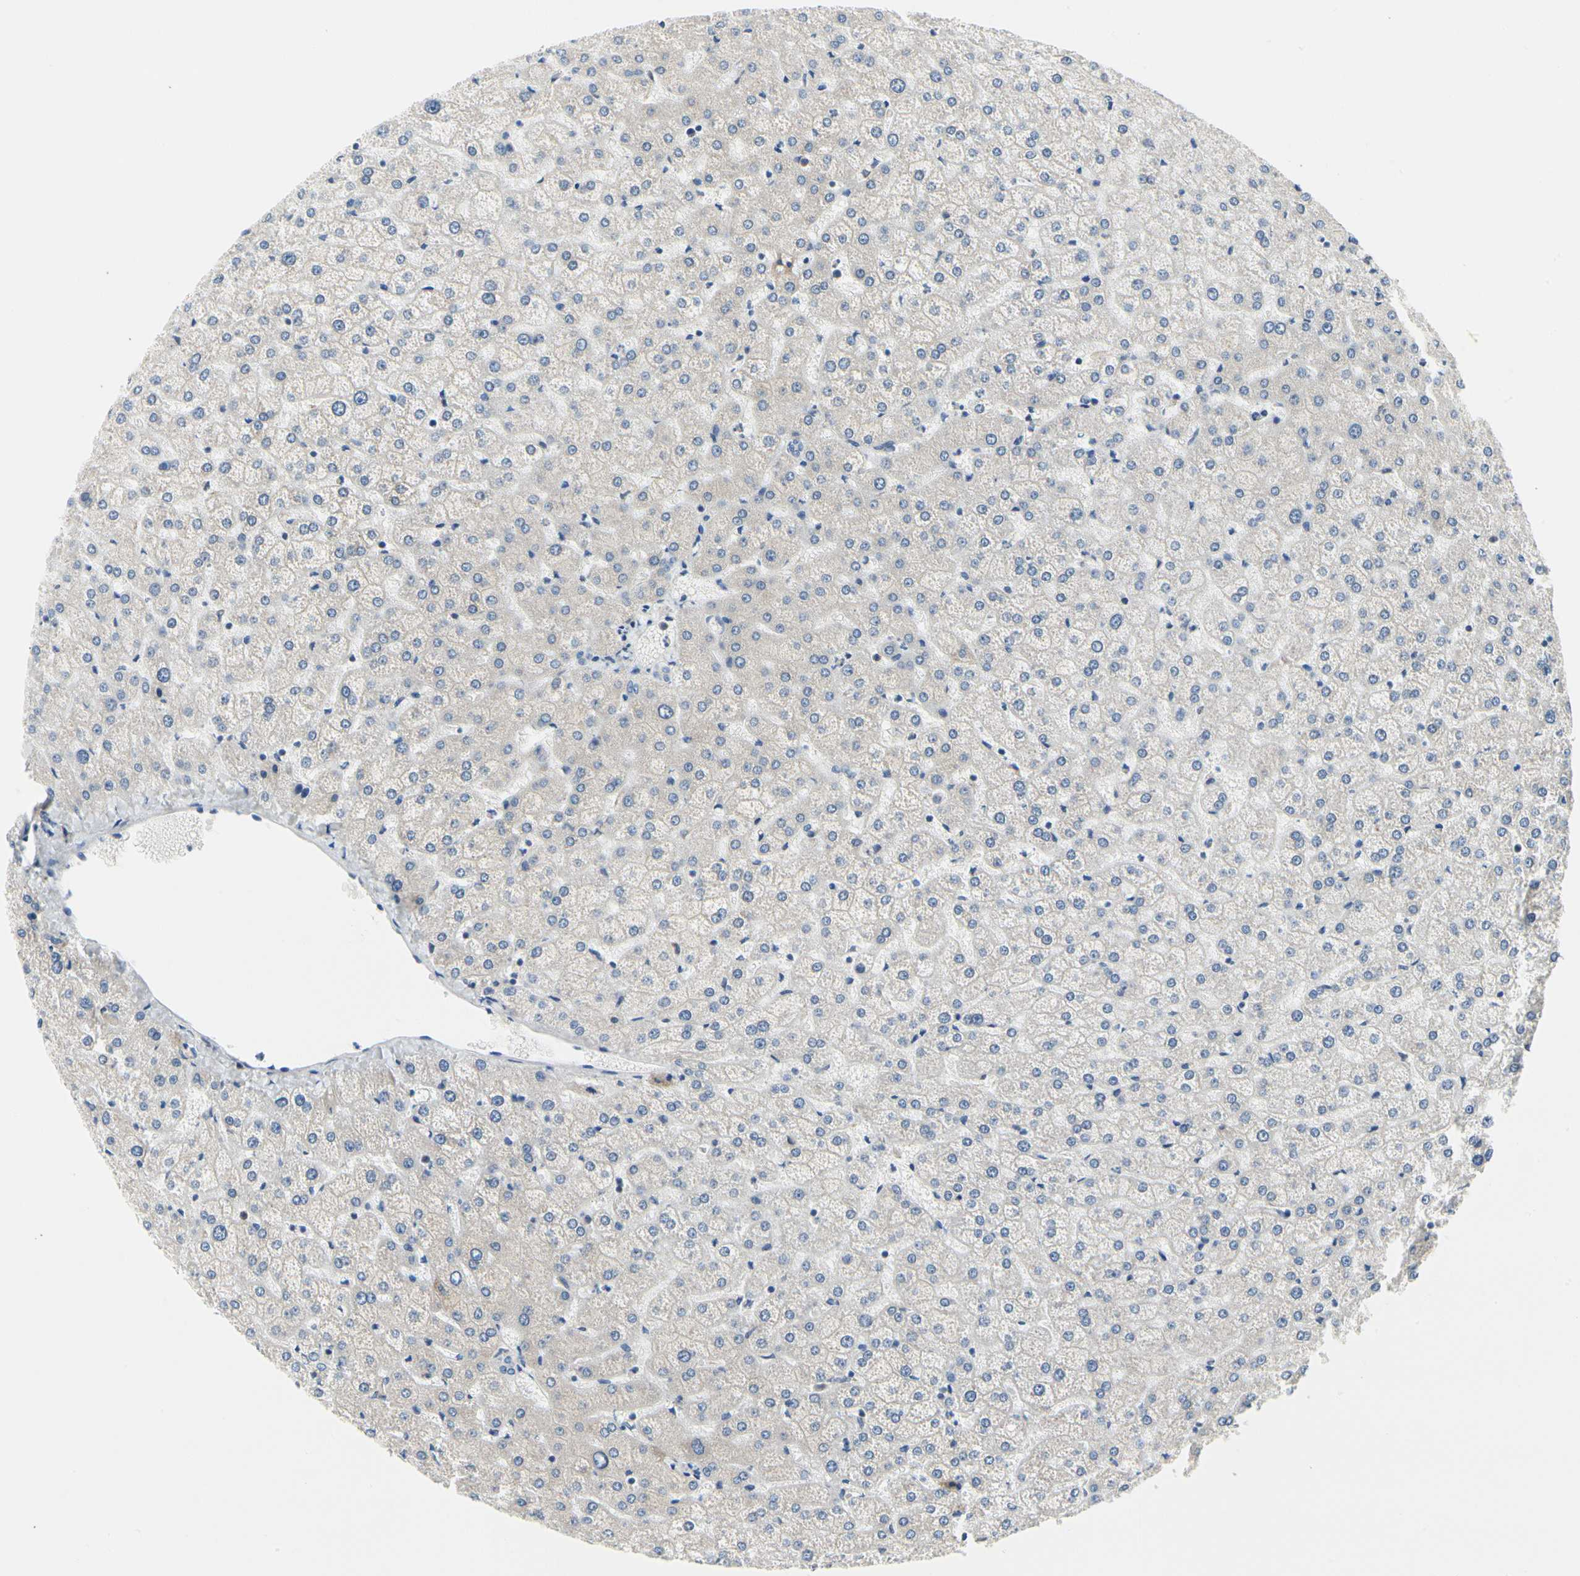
{"staining": {"intensity": "negative", "quantity": "none", "location": "none"}, "tissue": "liver", "cell_type": "Cholangiocytes", "image_type": "normal", "snomed": [{"axis": "morphology", "description": "Normal tissue, NOS"}, {"axis": "topography", "description": "Liver"}], "caption": "A photomicrograph of human liver is negative for staining in cholangiocytes. The staining is performed using DAB brown chromogen with nuclei counter-stained in using hematoxylin.", "gene": "STXBP1", "patient": {"sex": "female", "age": 32}}